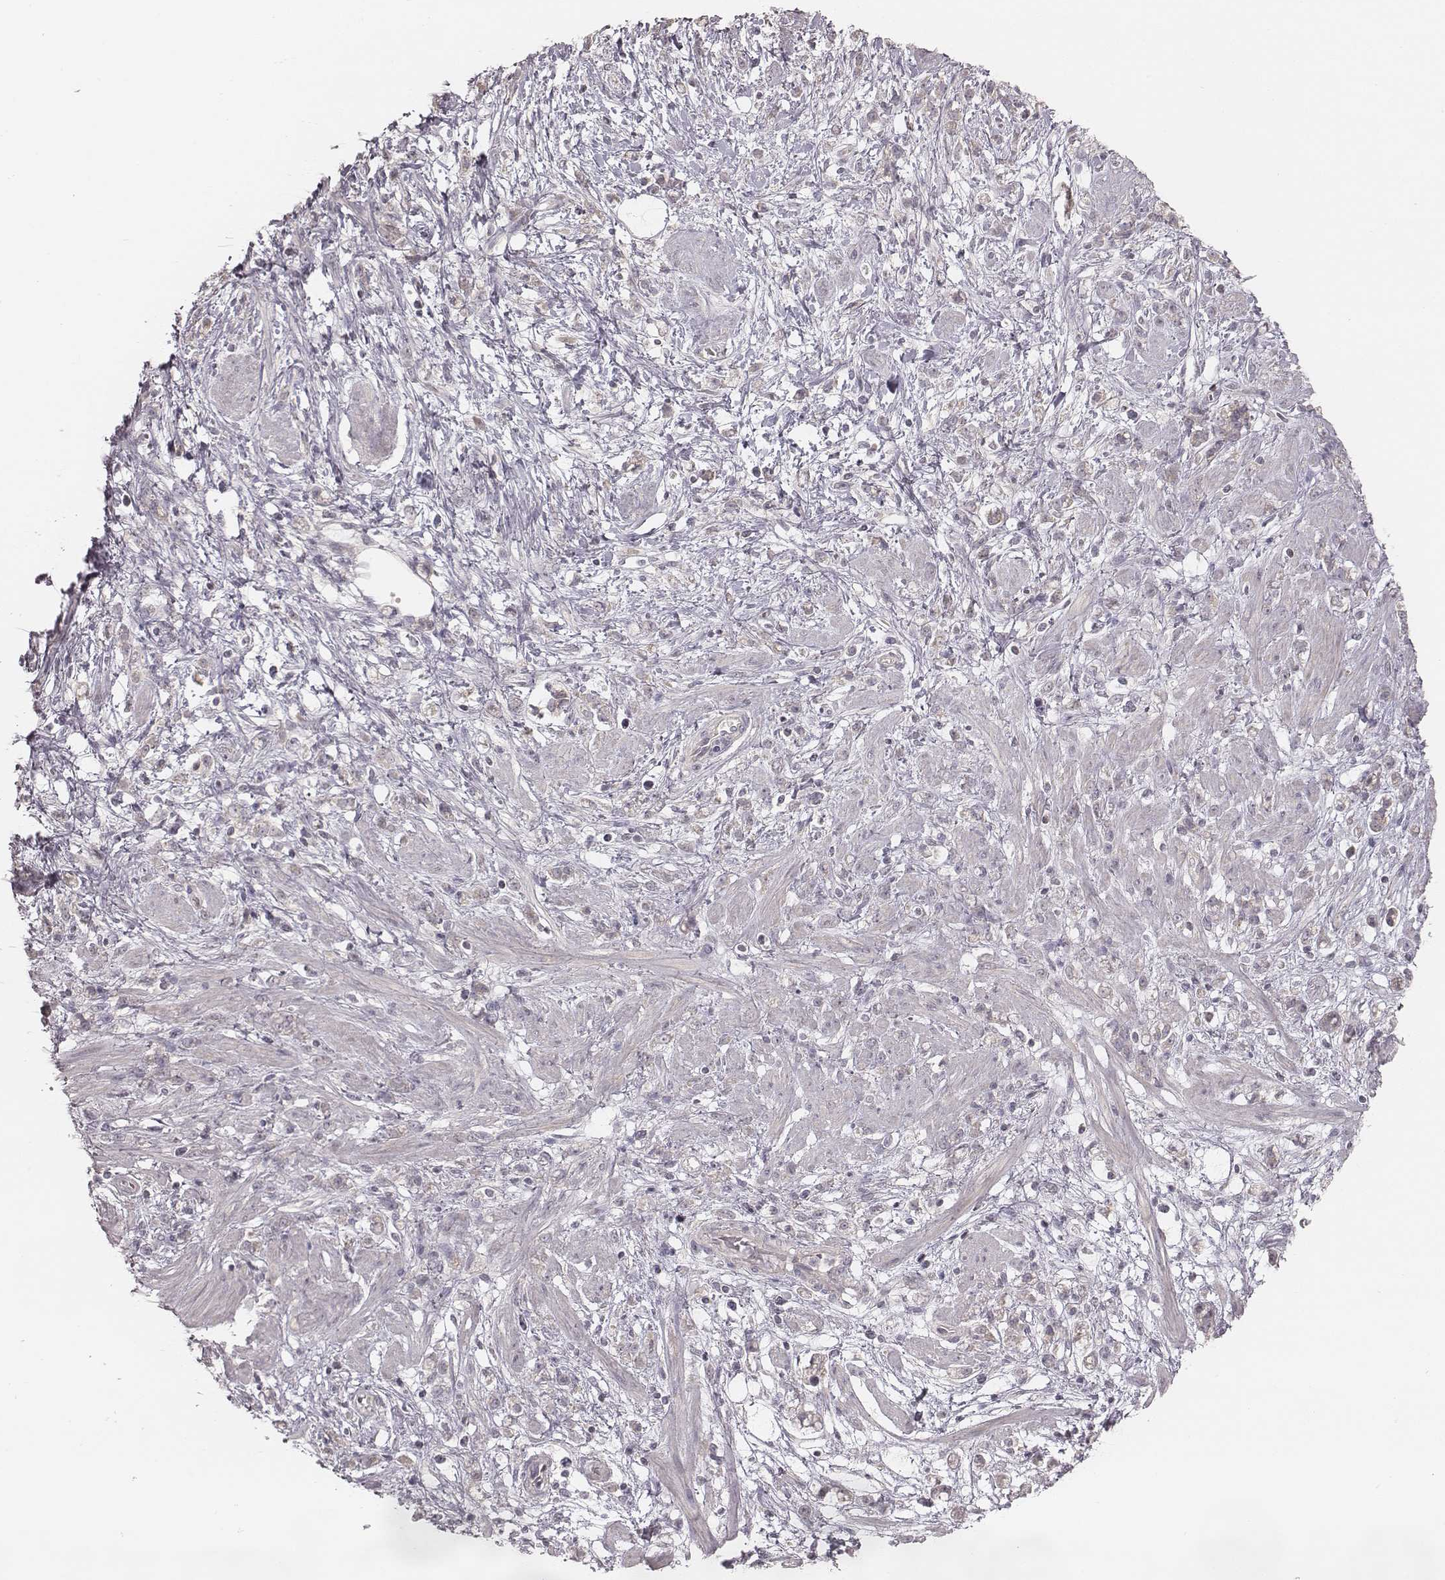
{"staining": {"intensity": "negative", "quantity": "none", "location": "none"}, "tissue": "stomach cancer", "cell_type": "Tumor cells", "image_type": "cancer", "snomed": [{"axis": "morphology", "description": "Adenocarcinoma, NOS"}, {"axis": "topography", "description": "Stomach"}], "caption": "The micrograph reveals no significant positivity in tumor cells of stomach cancer.", "gene": "TDRD5", "patient": {"sex": "female", "age": 60}}